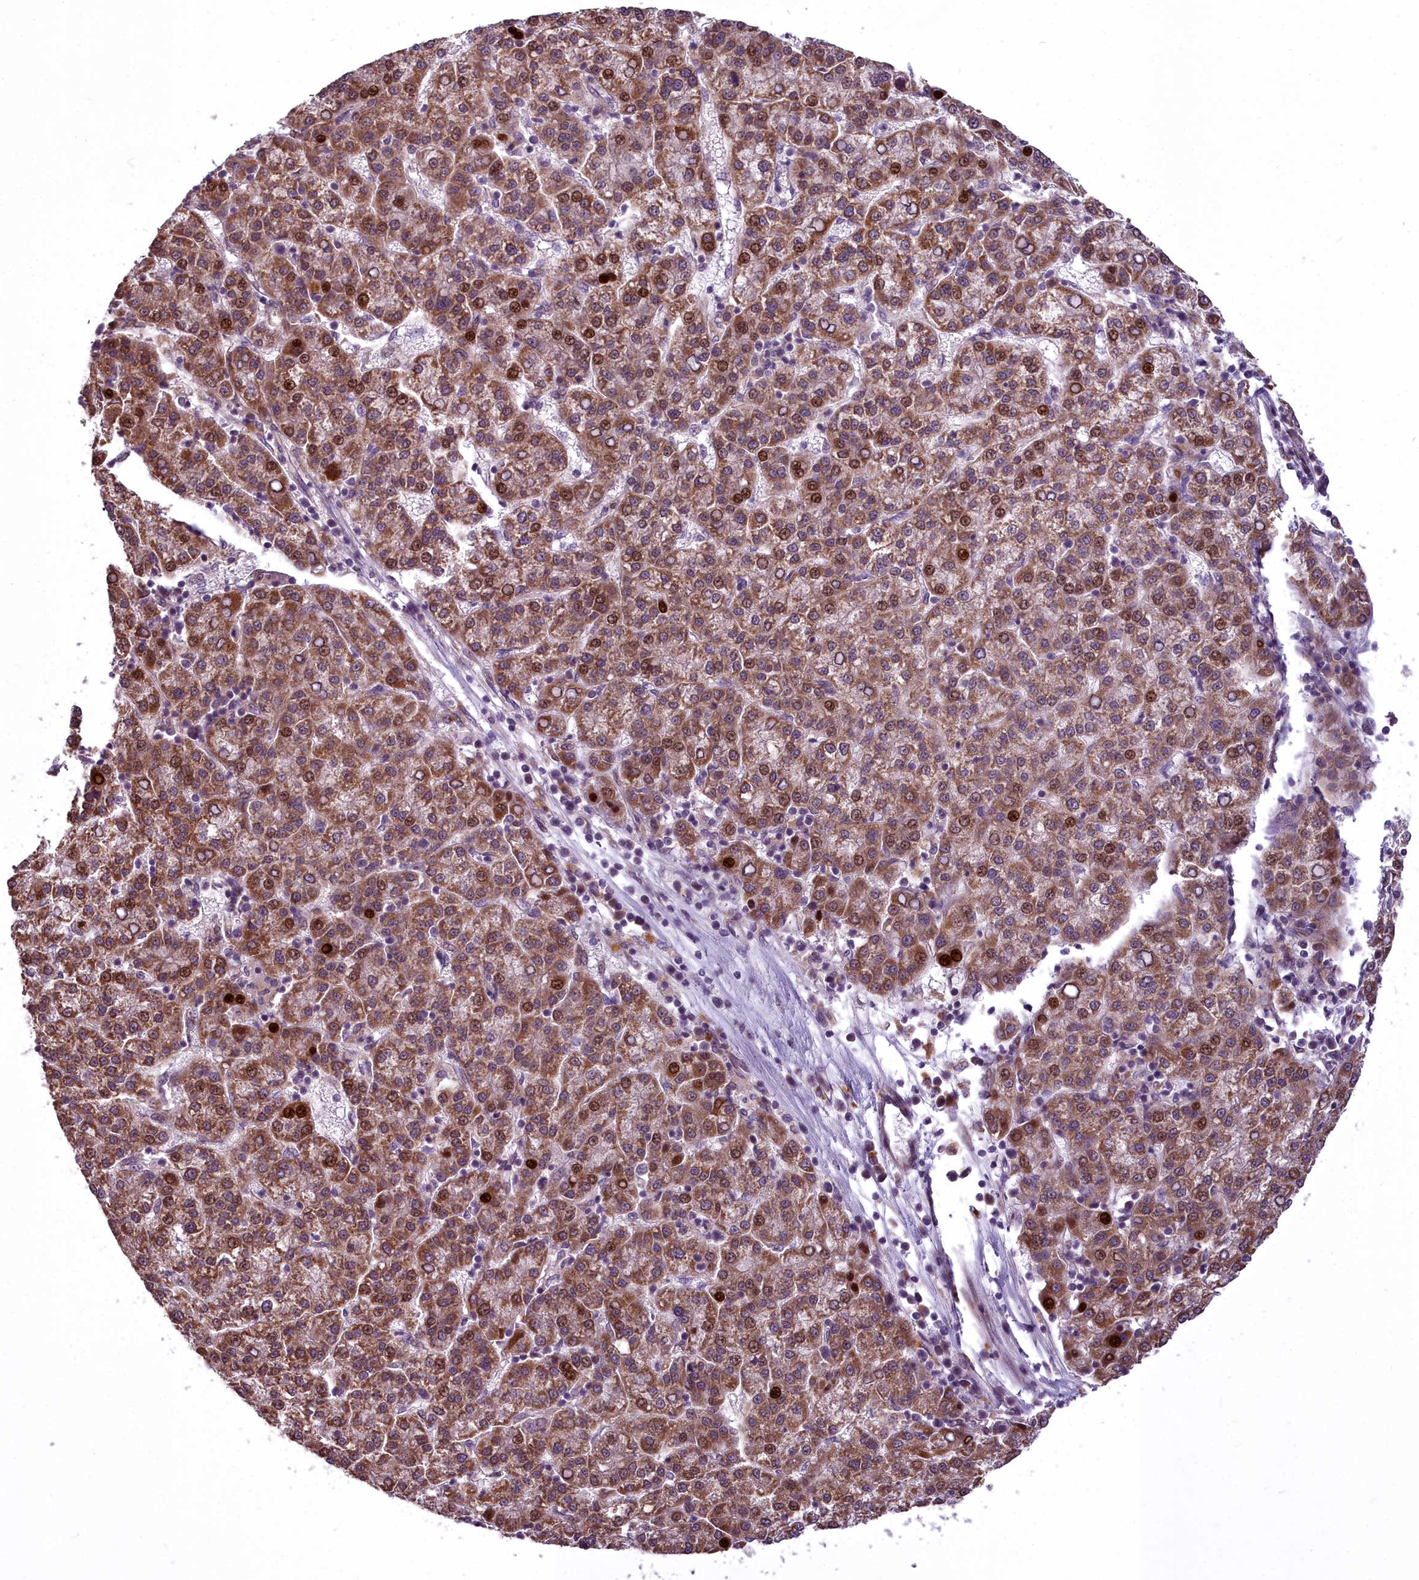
{"staining": {"intensity": "moderate", "quantity": ">75%", "location": "cytoplasmic/membranous,nuclear"}, "tissue": "liver cancer", "cell_type": "Tumor cells", "image_type": "cancer", "snomed": [{"axis": "morphology", "description": "Carcinoma, Hepatocellular, NOS"}, {"axis": "topography", "description": "Liver"}], "caption": "A photomicrograph showing moderate cytoplasmic/membranous and nuclear staining in approximately >75% of tumor cells in liver cancer, as visualized by brown immunohistochemical staining.", "gene": "AP1M1", "patient": {"sex": "female", "age": 58}}